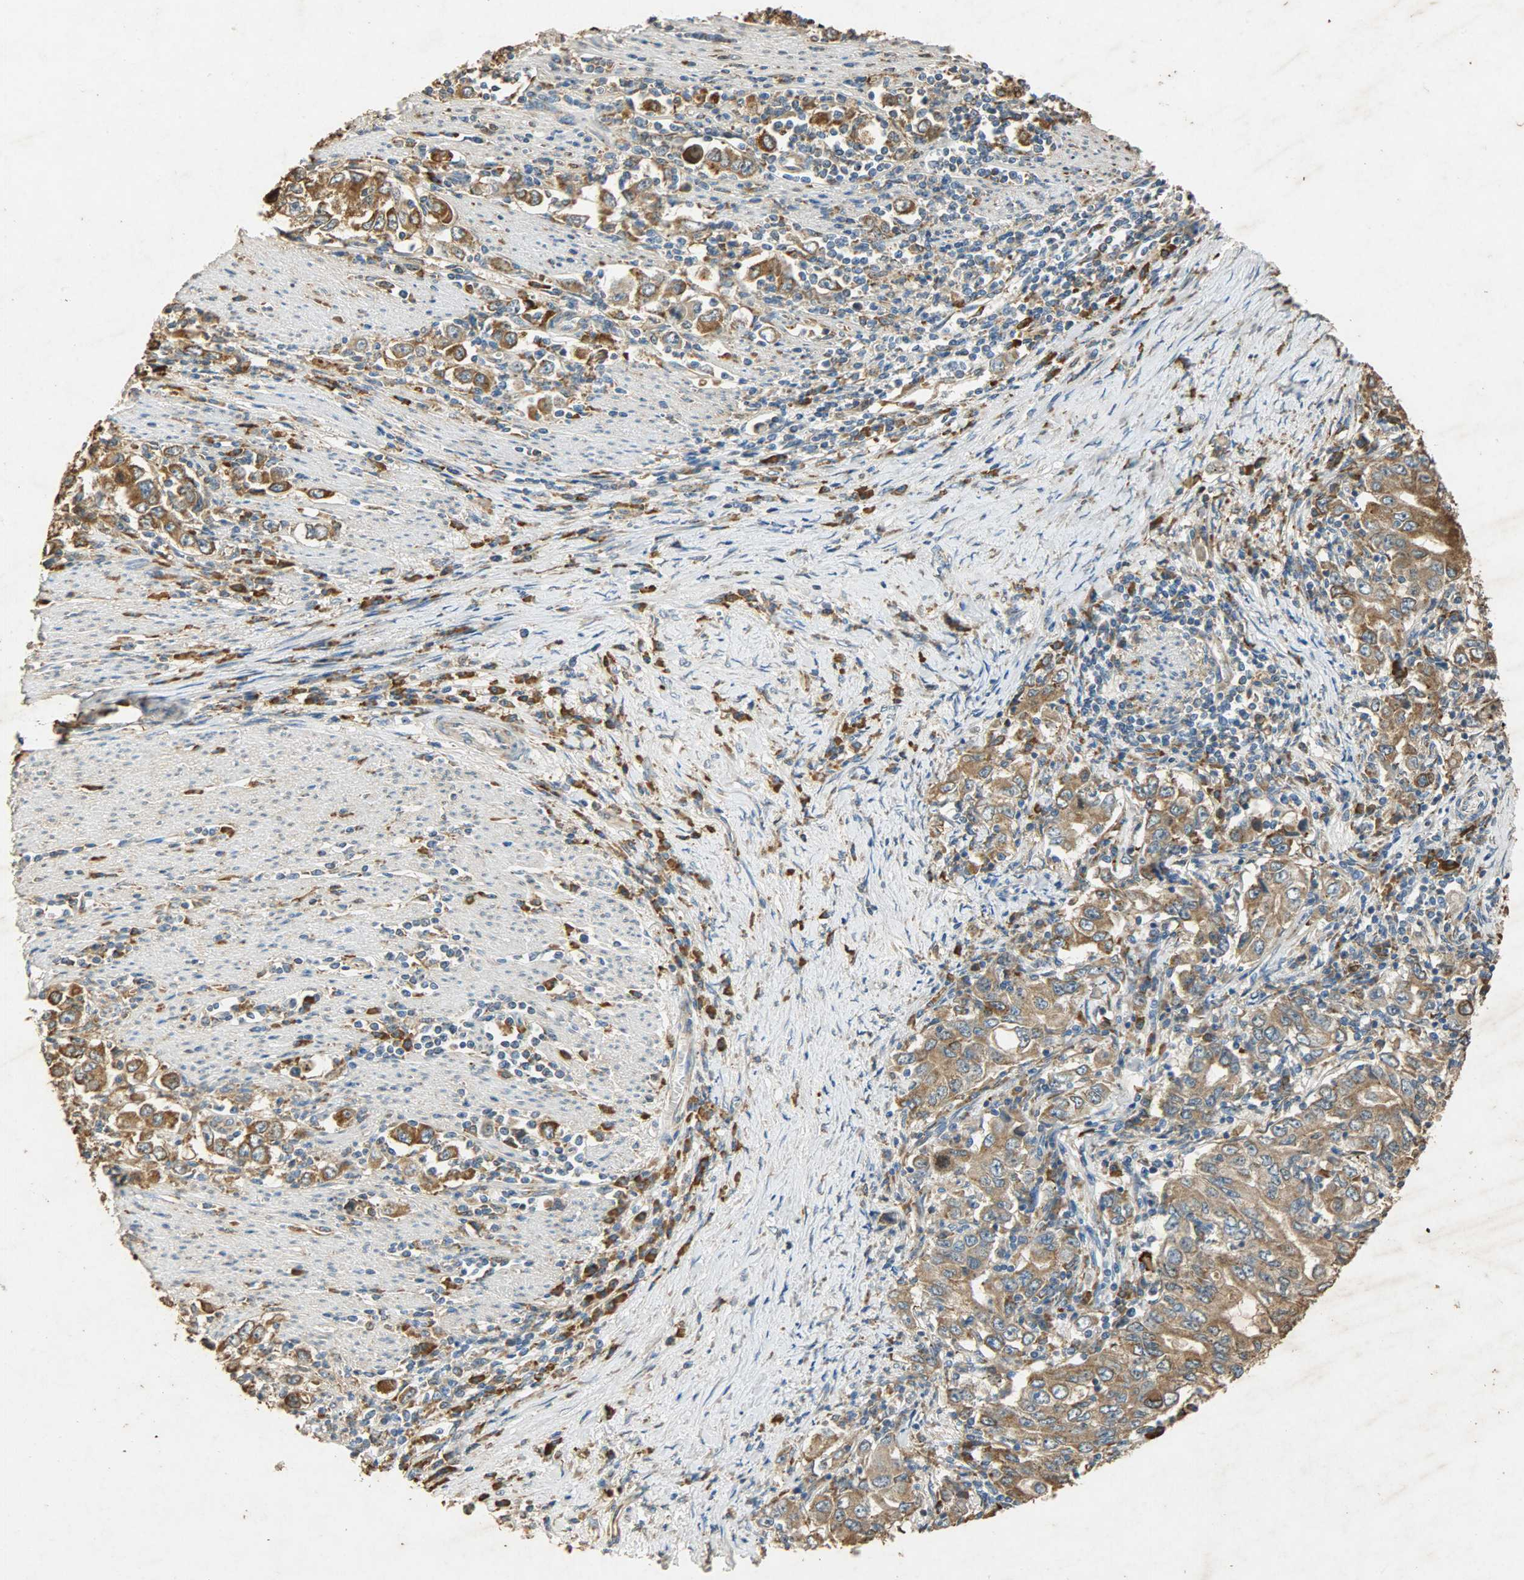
{"staining": {"intensity": "moderate", "quantity": ">75%", "location": "cytoplasmic/membranous"}, "tissue": "stomach cancer", "cell_type": "Tumor cells", "image_type": "cancer", "snomed": [{"axis": "morphology", "description": "Adenocarcinoma, NOS"}, {"axis": "topography", "description": "Stomach, lower"}], "caption": "The image demonstrates a brown stain indicating the presence of a protein in the cytoplasmic/membranous of tumor cells in adenocarcinoma (stomach). Nuclei are stained in blue.", "gene": "HSPA5", "patient": {"sex": "female", "age": 72}}